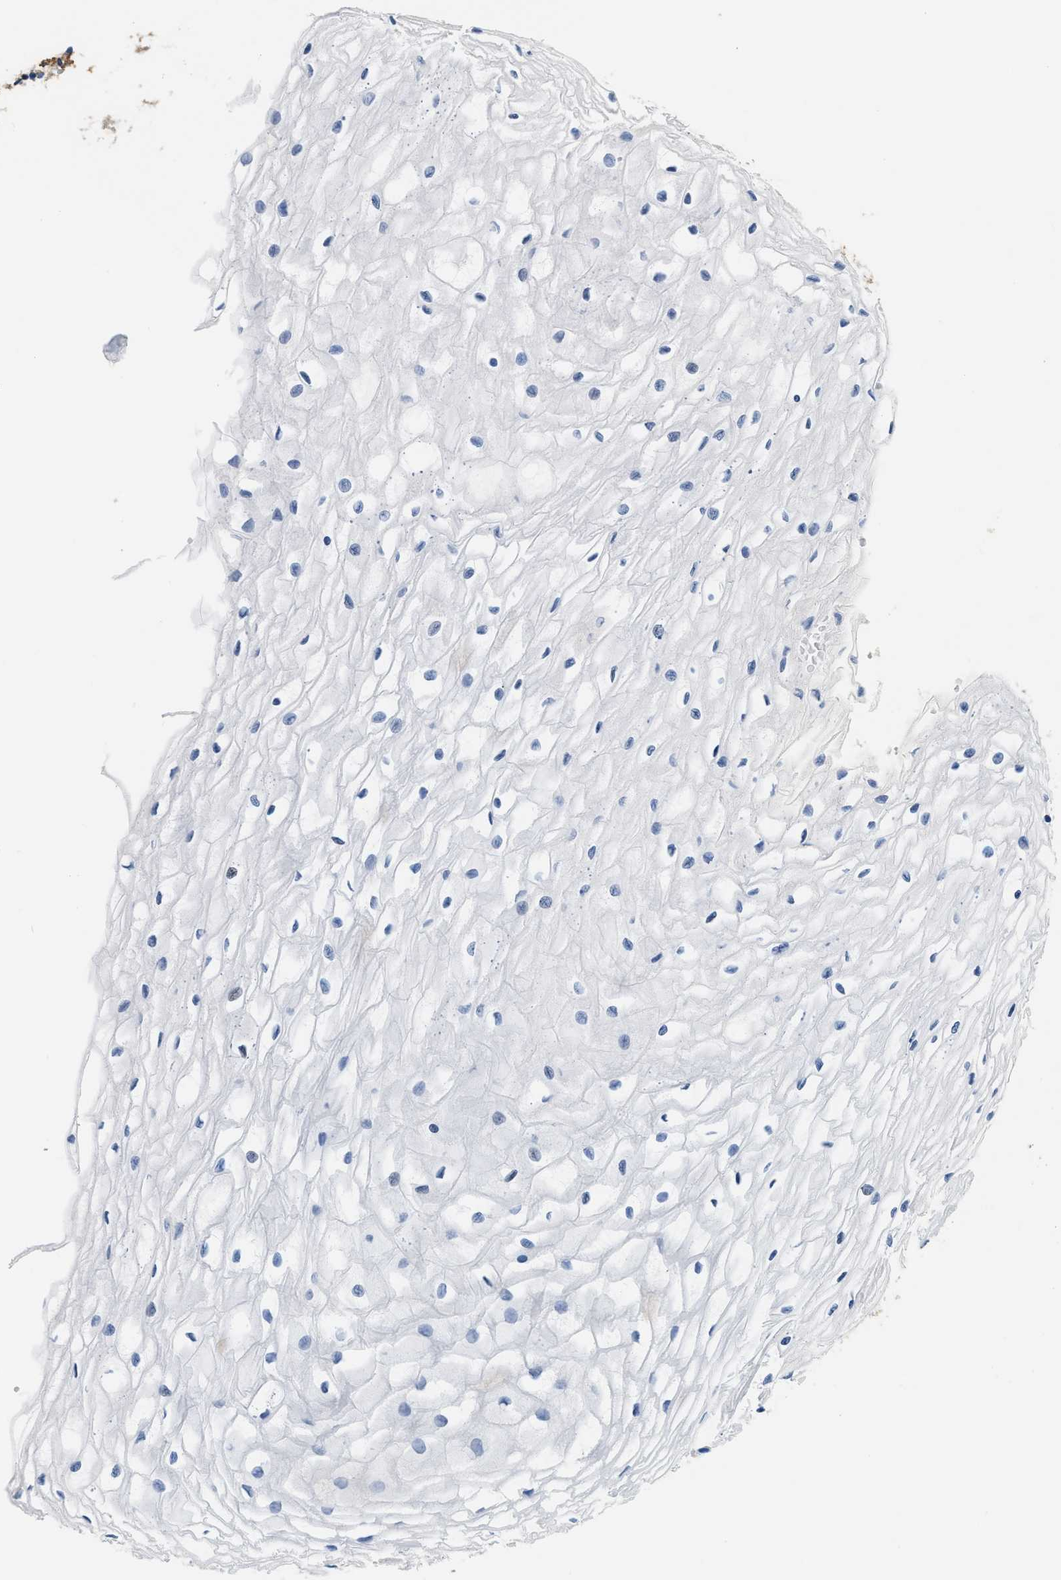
{"staining": {"intensity": "negative", "quantity": "none", "location": "none"}, "tissue": "cervix", "cell_type": "Glandular cells", "image_type": "normal", "snomed": [{"axis": "morphology", "description": "Normal tissue, NOS"}, {"axis": "topography", "description": "Cervix"}], "caption": "Cervix stained for a protein using IHC demonstrates no expression glandular cells.", "gene": "PDGFRB", "patient": {"sex": "female", "age": 77}}